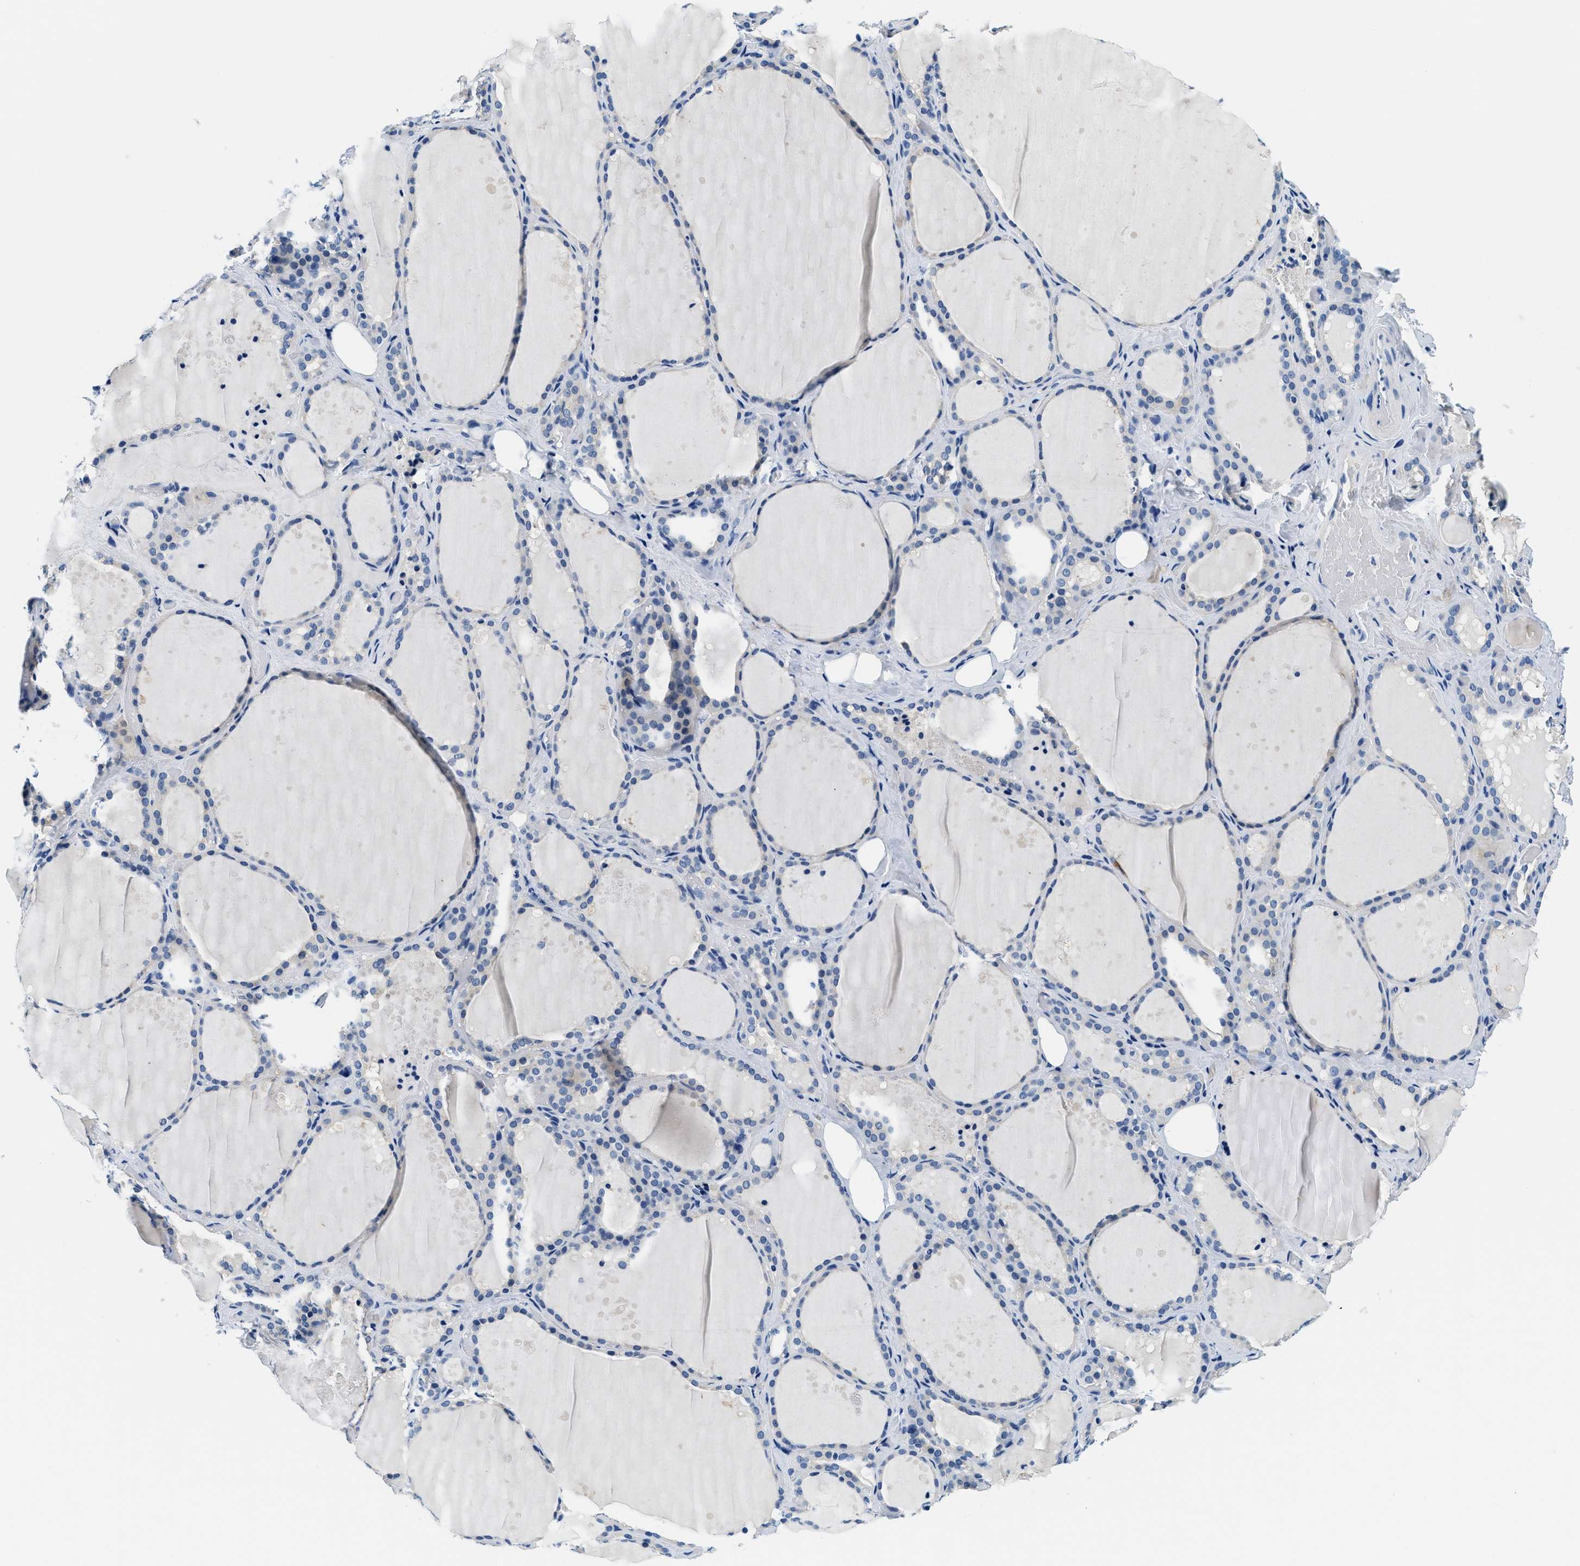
{"staining": {"intensity": "negative", "quantity": "none", "location": "none"}, "tissue": "thyroid gland", "cell_type": "Glandular cells", "image_type": "normal", "snomed": [{"axis": "morphology", "description": "Normal tissue, NOS"}, {"axis": "topography", "description": "Thyroid gland"}], "caption": "The IHC image has no significant staining in glandular cells of thyroid gland.", "gene": "GSTM3", "patient": {"sex": "female", "age": 44}}